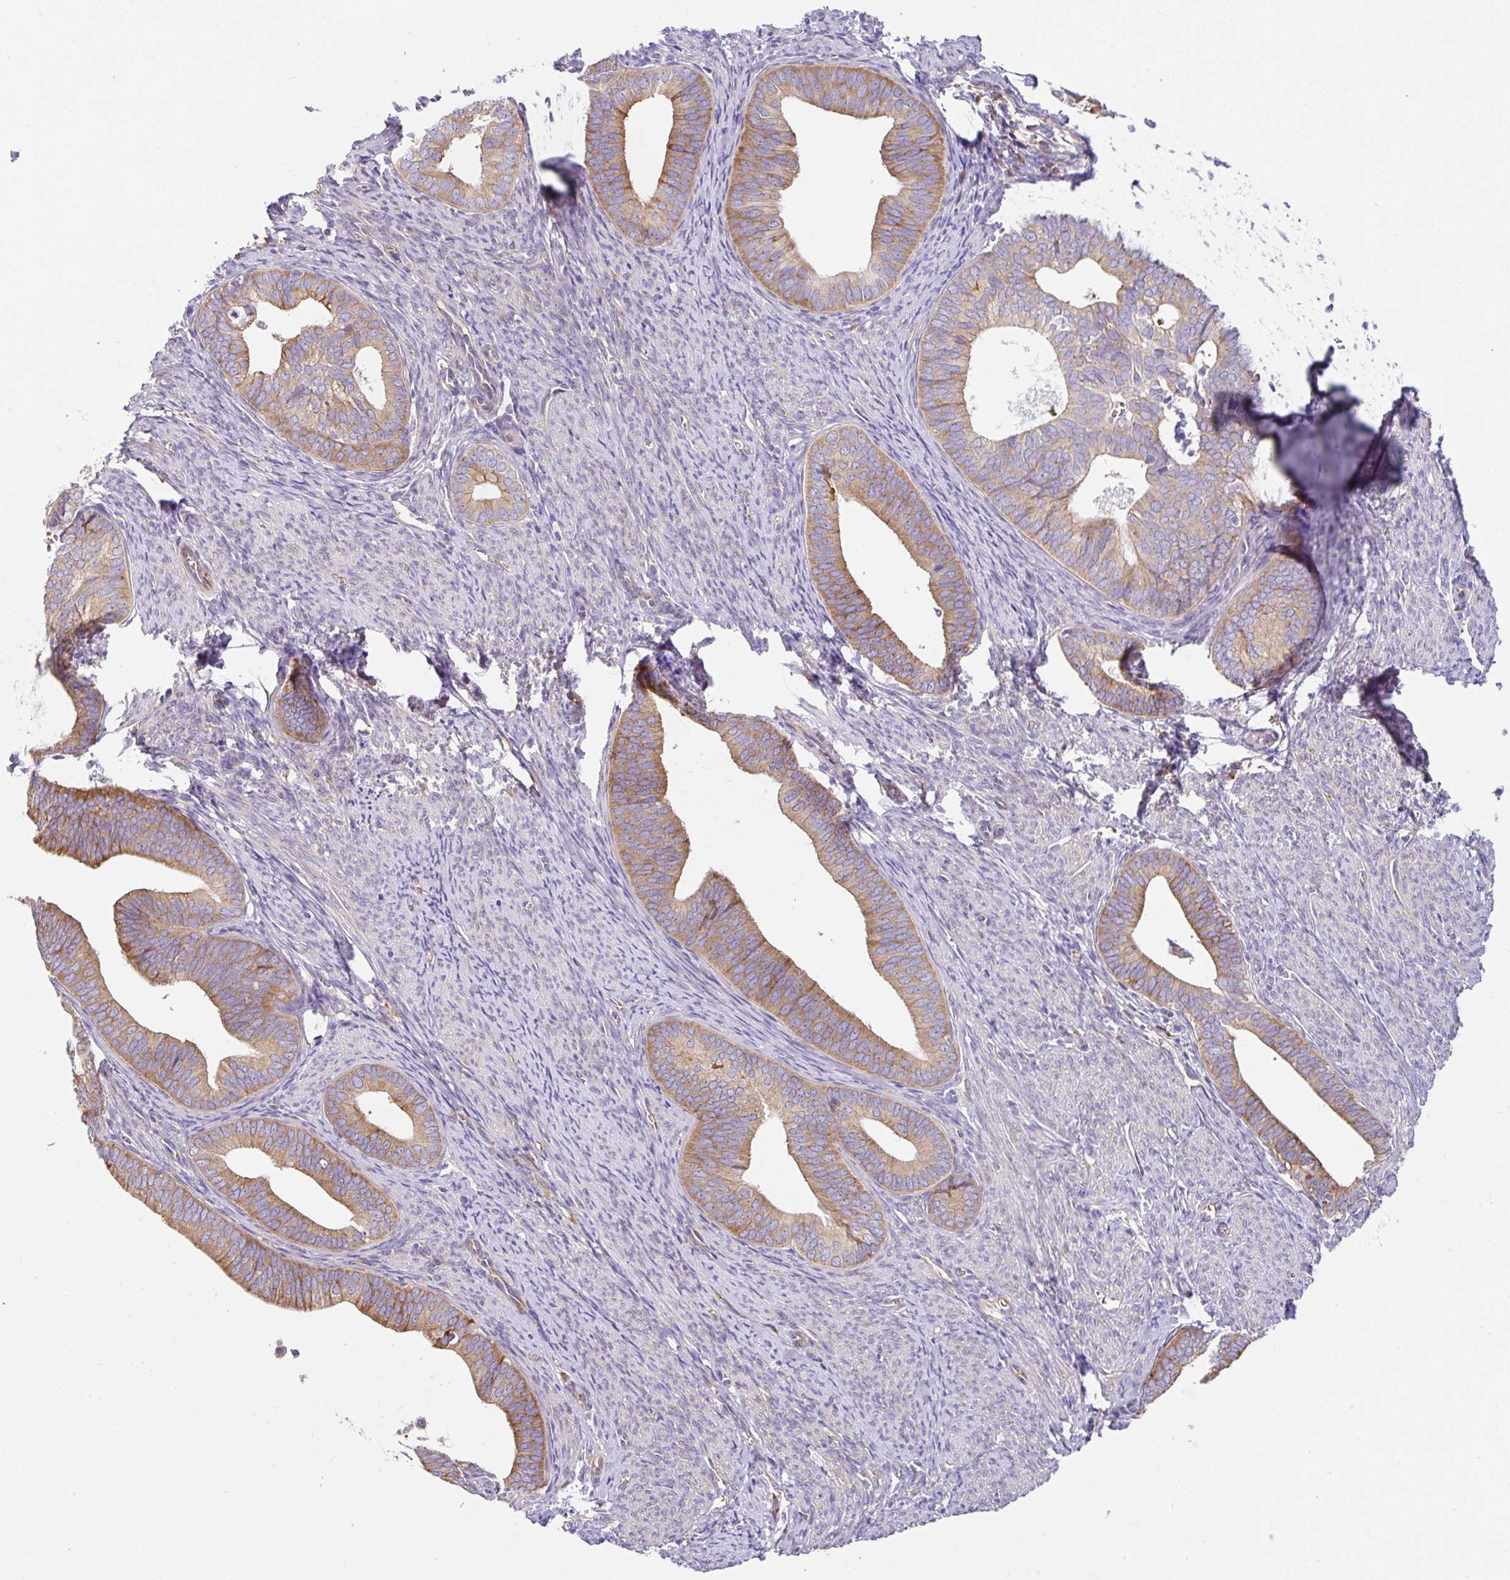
{"staining": {"intensity": "moderate", "quantity": "25%-75%", "location": "cytoplasmic/membranous"}, "tissue": "endometrial cancer", "cell_type": "Tumor cells", "image_type": "cancer", "snomed": [{"axis": "morphology", "description": "Adenocarcinoma, NOS"}, {"axis": "topography", "description": "Endometrium"}], "caption": "IHC image of adenocarcinoma (endometrial) stained for a protein (brown), which shows medium levels of moderate cytoplasmic/membranous expression in about 25%-75% of tumor cells.", "gene": "GFPT2", "patient": {"sex": "female", "age": 75}}